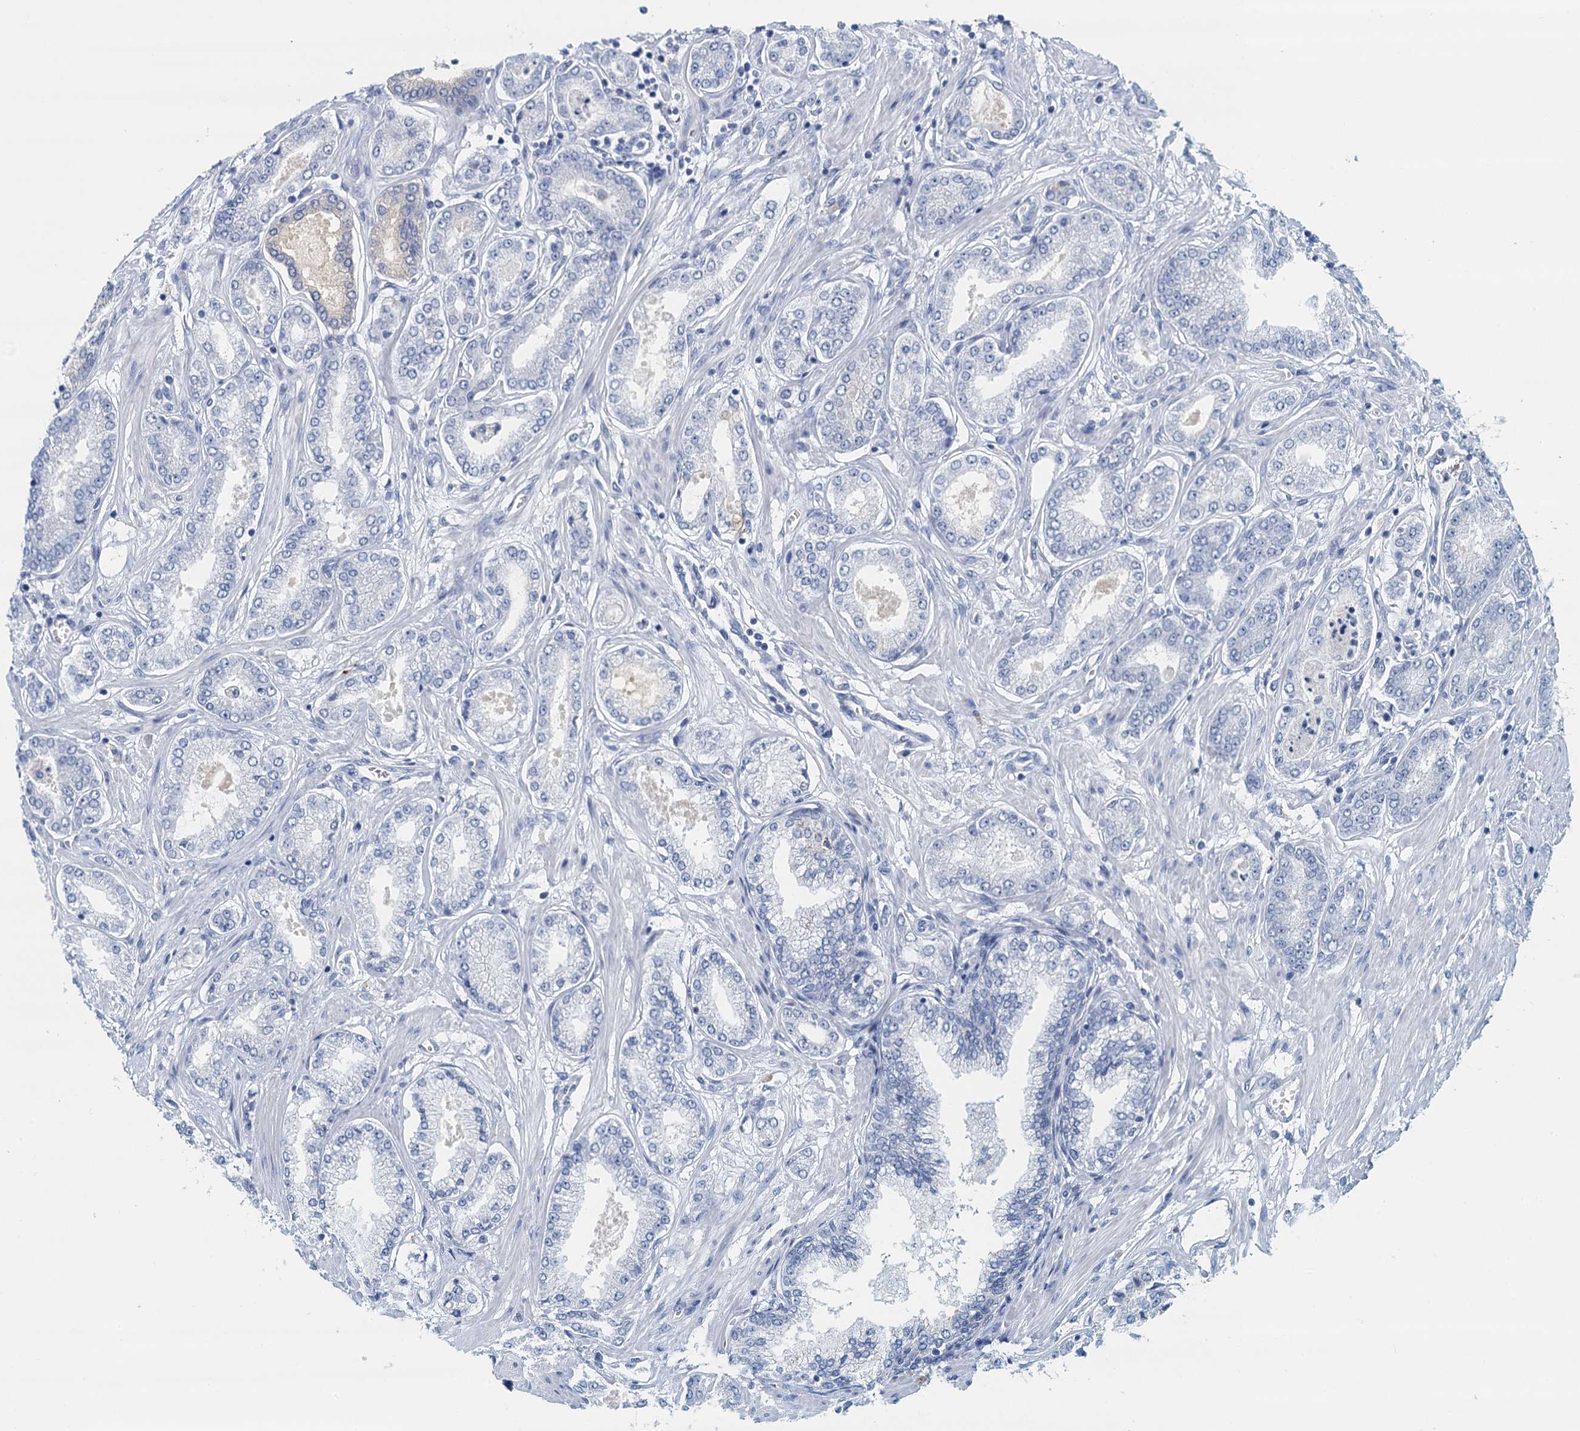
{"staining": {"intensity": "negative", "quantity": "none", "location": "none"}, "tissue": "prostate cancer", "cell_type": "Tumor cells", "image_type": "cancer", "snomed": [{"axis": "morphology", "description": "Adenocarcinoma, Low grade"}, {"axis": "topography", "description": "Prostate"}], "caption": "Image shows no protein expression in tumor cells of prostate cancer tissue.", "gene": "NUBP2", "patient": {"sex": "male", "age": 63}}